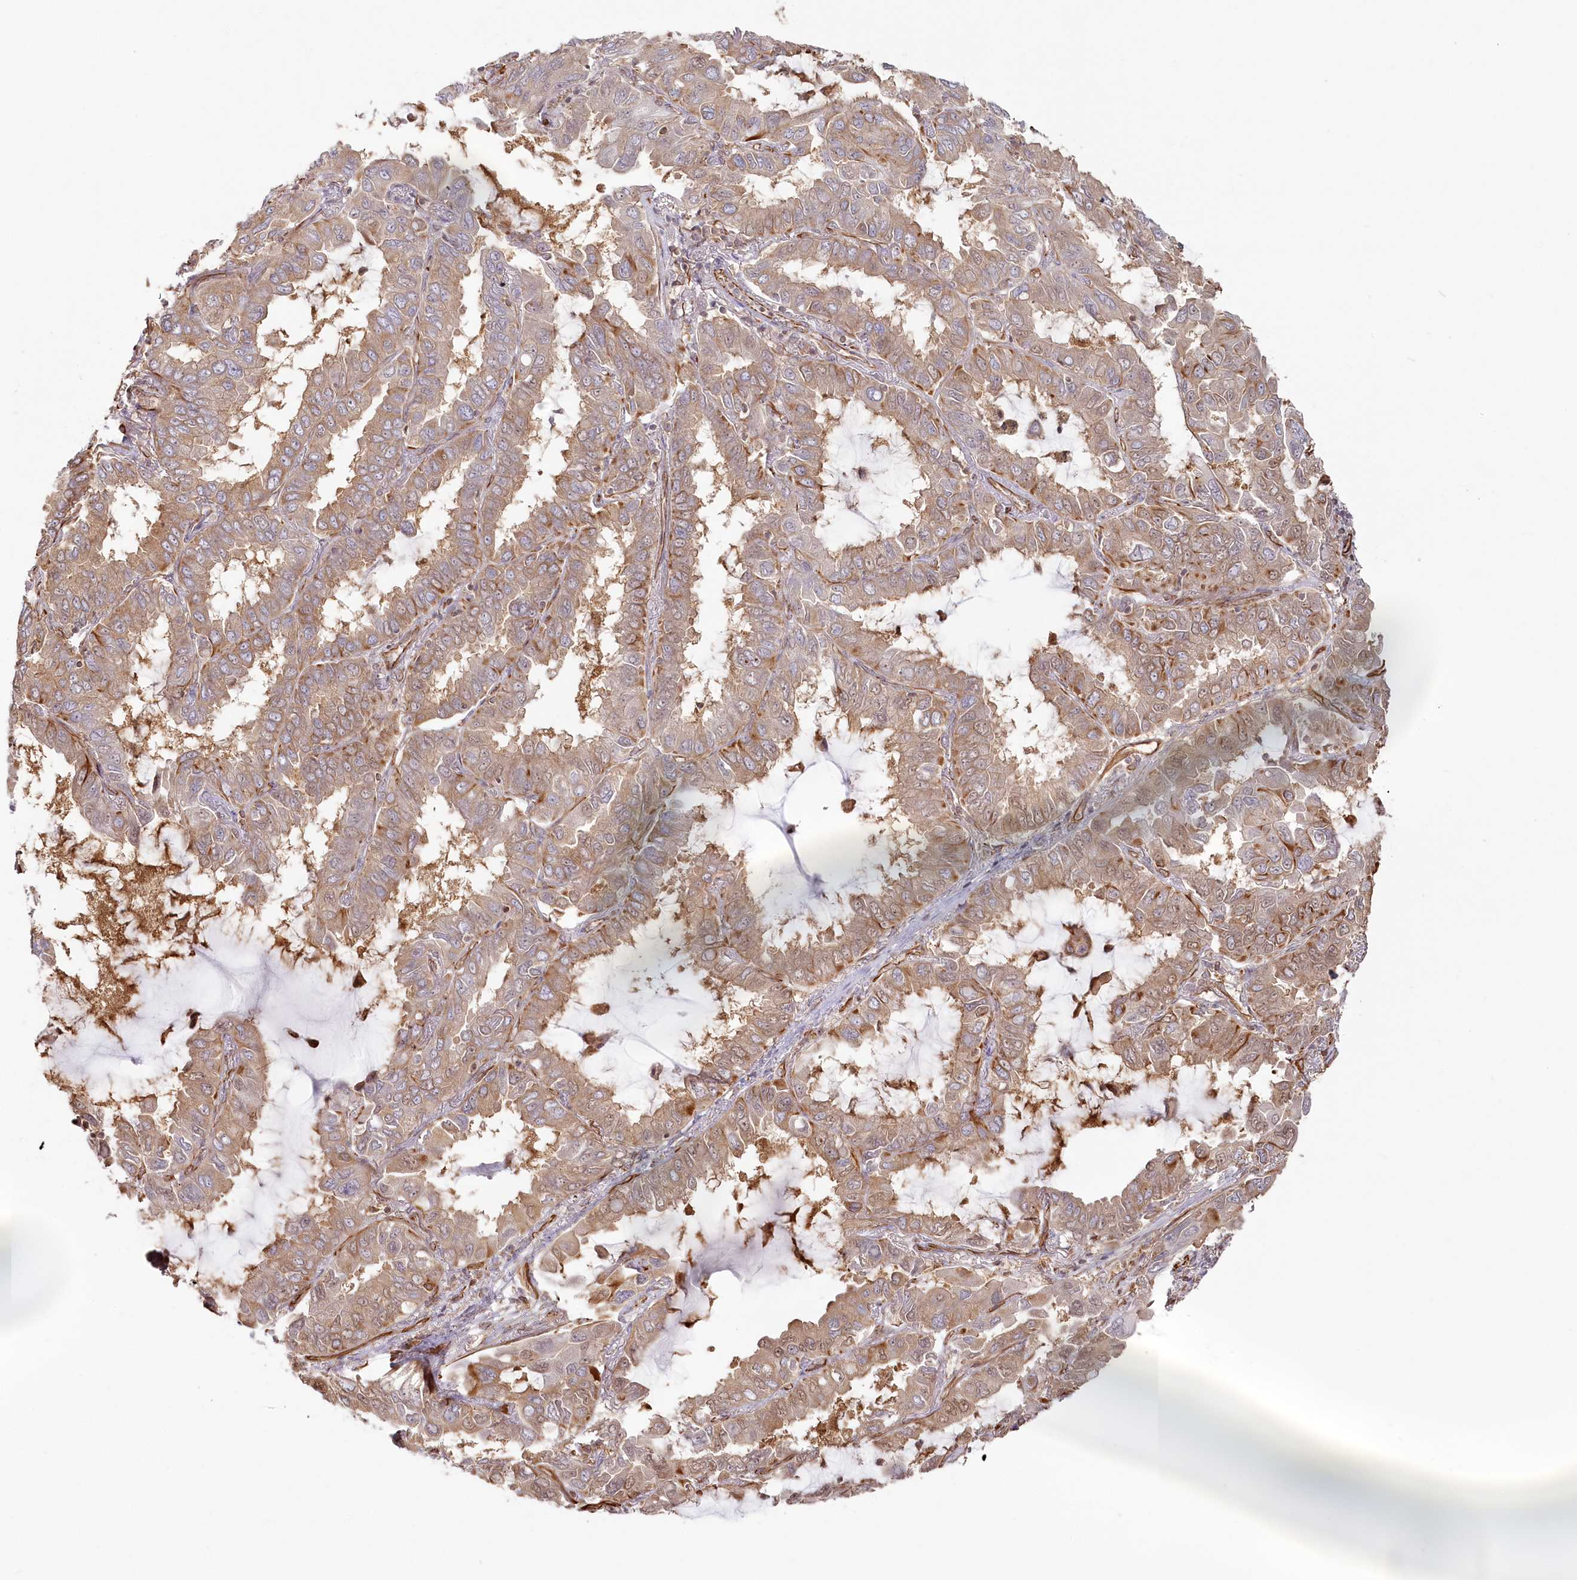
{"staining": {"intensity": "weak", "quantity": "25%-75%", "location": "cytoplasmic/membranous"}, "tissue": "lung cancer", "cell_type": "Tumor cells", "image_type": "cancer", "snomed": [{"axis": "morphology", "description": "Adenocarcinoma, NOS"}, {"axis": "topography", "description": "Lung"}], "caption": "Protein expression by immunohistochemistry displays weak cytoplasmic/membranous staining in approximately 25%-75% of tumor cells in lung cancer.", "gene": "TTC1", "patient": {"sex": "male", "age": 64}}